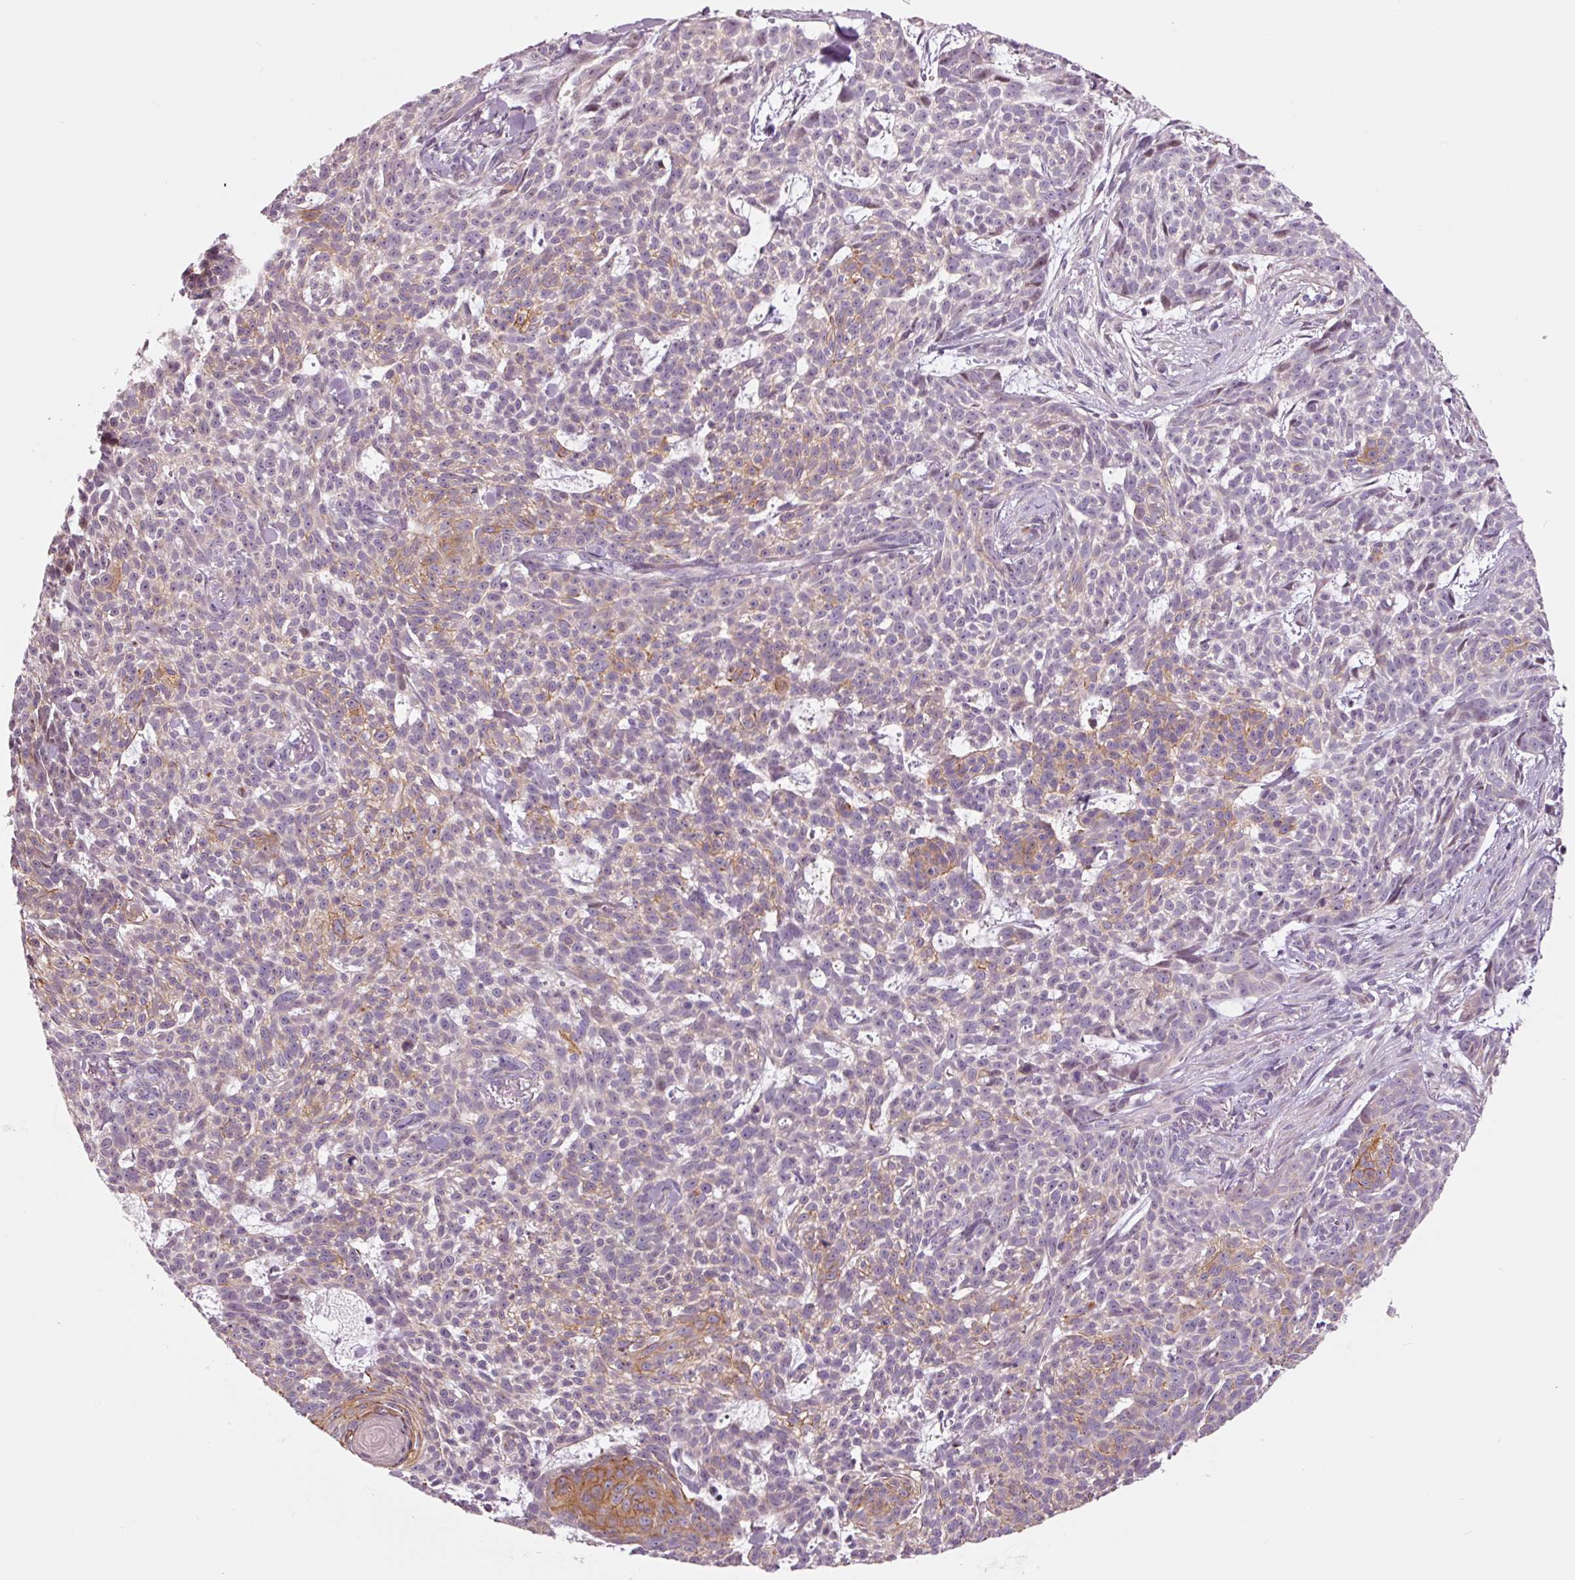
{"staining": {"intensity": "moderate", "quantity": "<25%", "location": "cytoplasmic/membranous"}, "tissue": "skin cancer", "cell_type": "Tumor cells", "image_type": "cancer", "snomed": [{"axis": "morphology", "description": "Basal cell carcinoma"}, {"axis": "topography", "description": "Skin"}], "caption": "Immunohistochemical staining of human basal cell carcinoma (skin) shows low levels of moderate cytoplasmic/membranous expression in about <25% of tumor cells.", "gene": "DAPP1", "patient": {"sex": "female", "age": 93}}